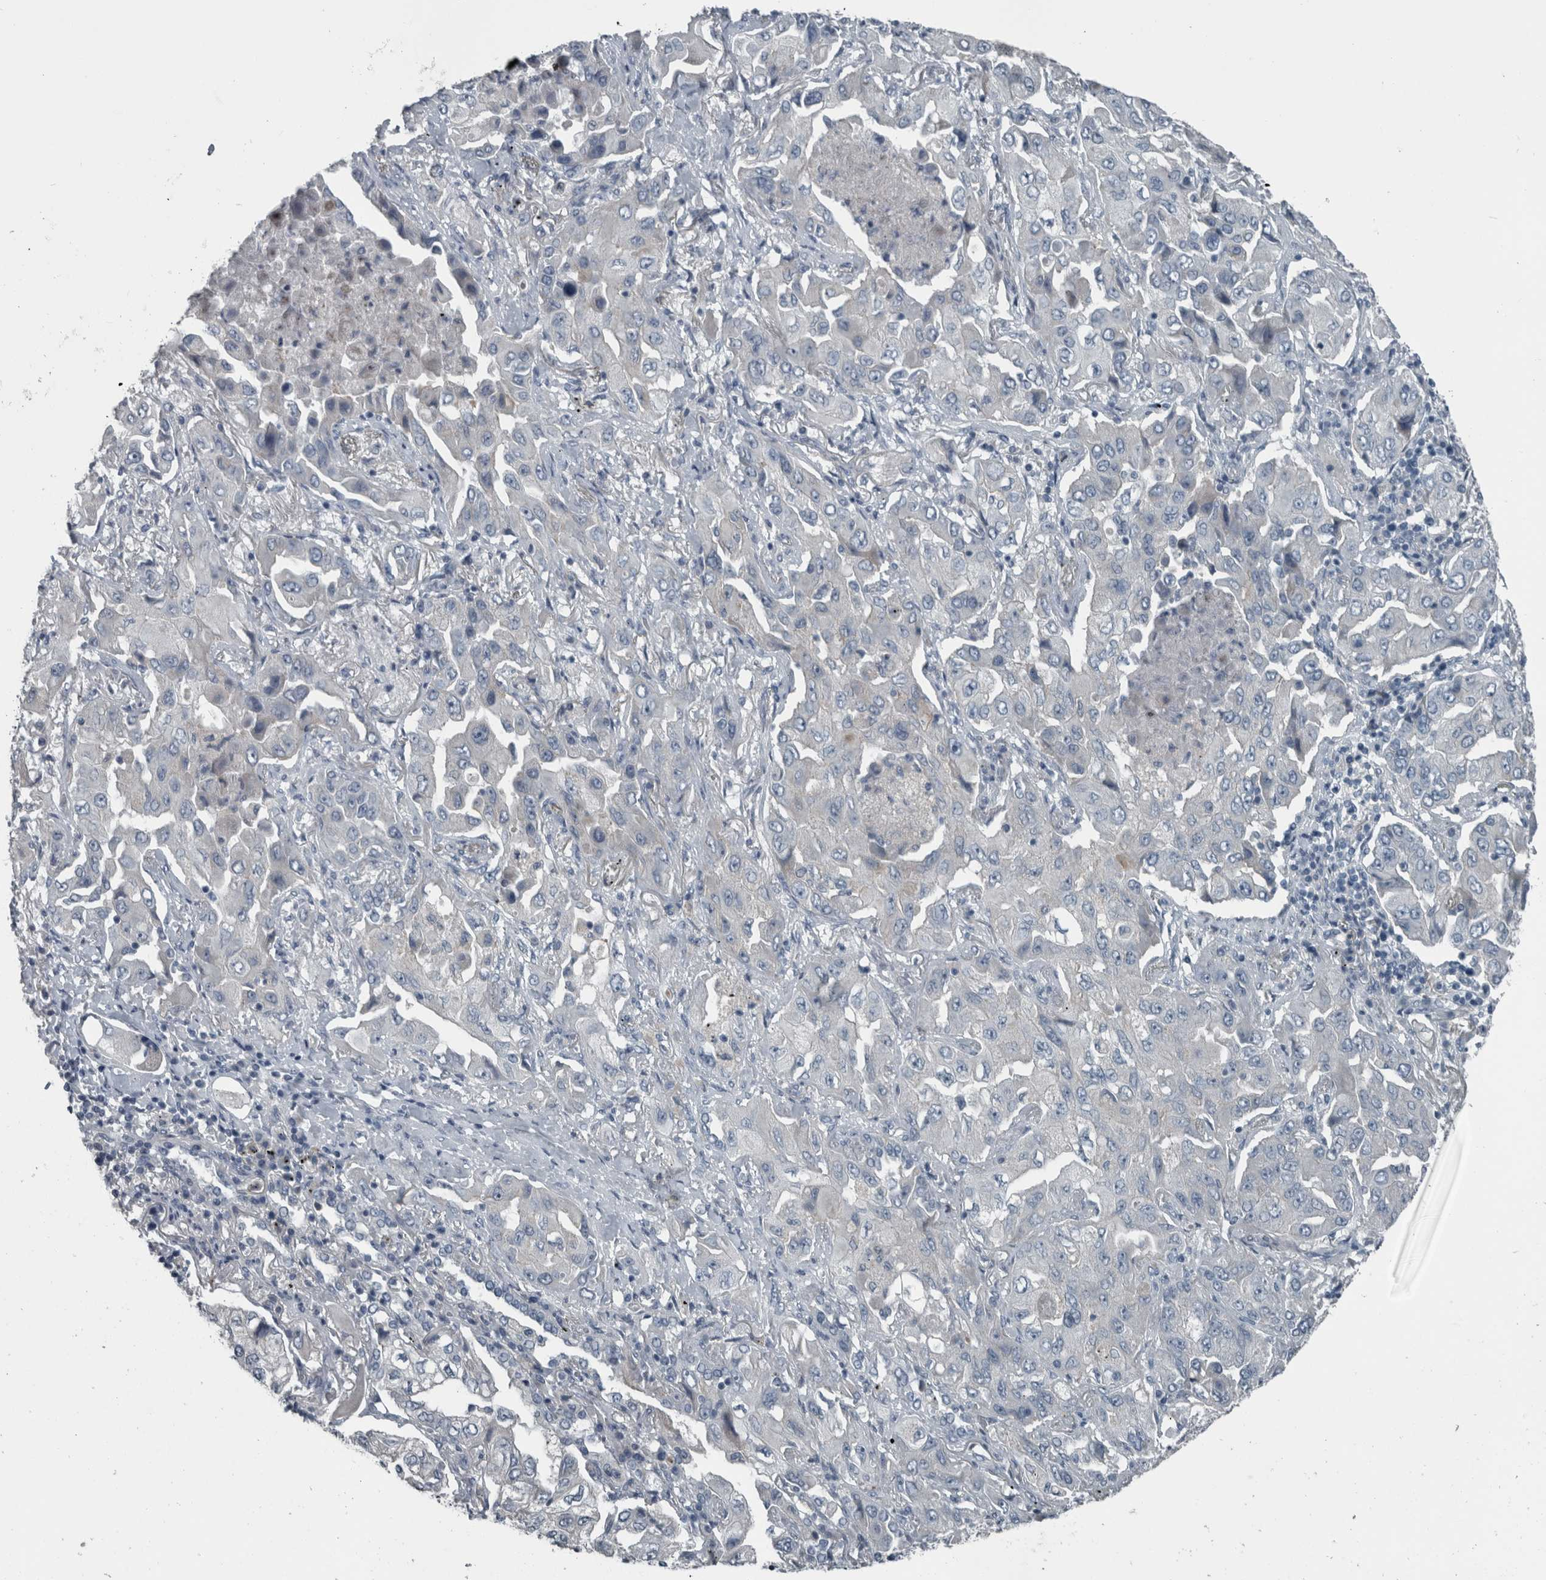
{"staining": {"intensity": "negative", "quantity": "none", "location": "none"}, "tissue": "lung cancer", "cell_type": "Tumor cells", "image_type": "cancer", "snomed": [{"axis": "morphology", "description": "Adenocarcinoma, NOS"}, {"axis": "topography", "description": "Lung"}], "caption": "Immunohistochemistry image of human lung adenocarcinoma stained for a protein (brown), which displays no expression in tumor cells.", "gene": "KRT20", "patient": {"sex": "female", "age": 65}}